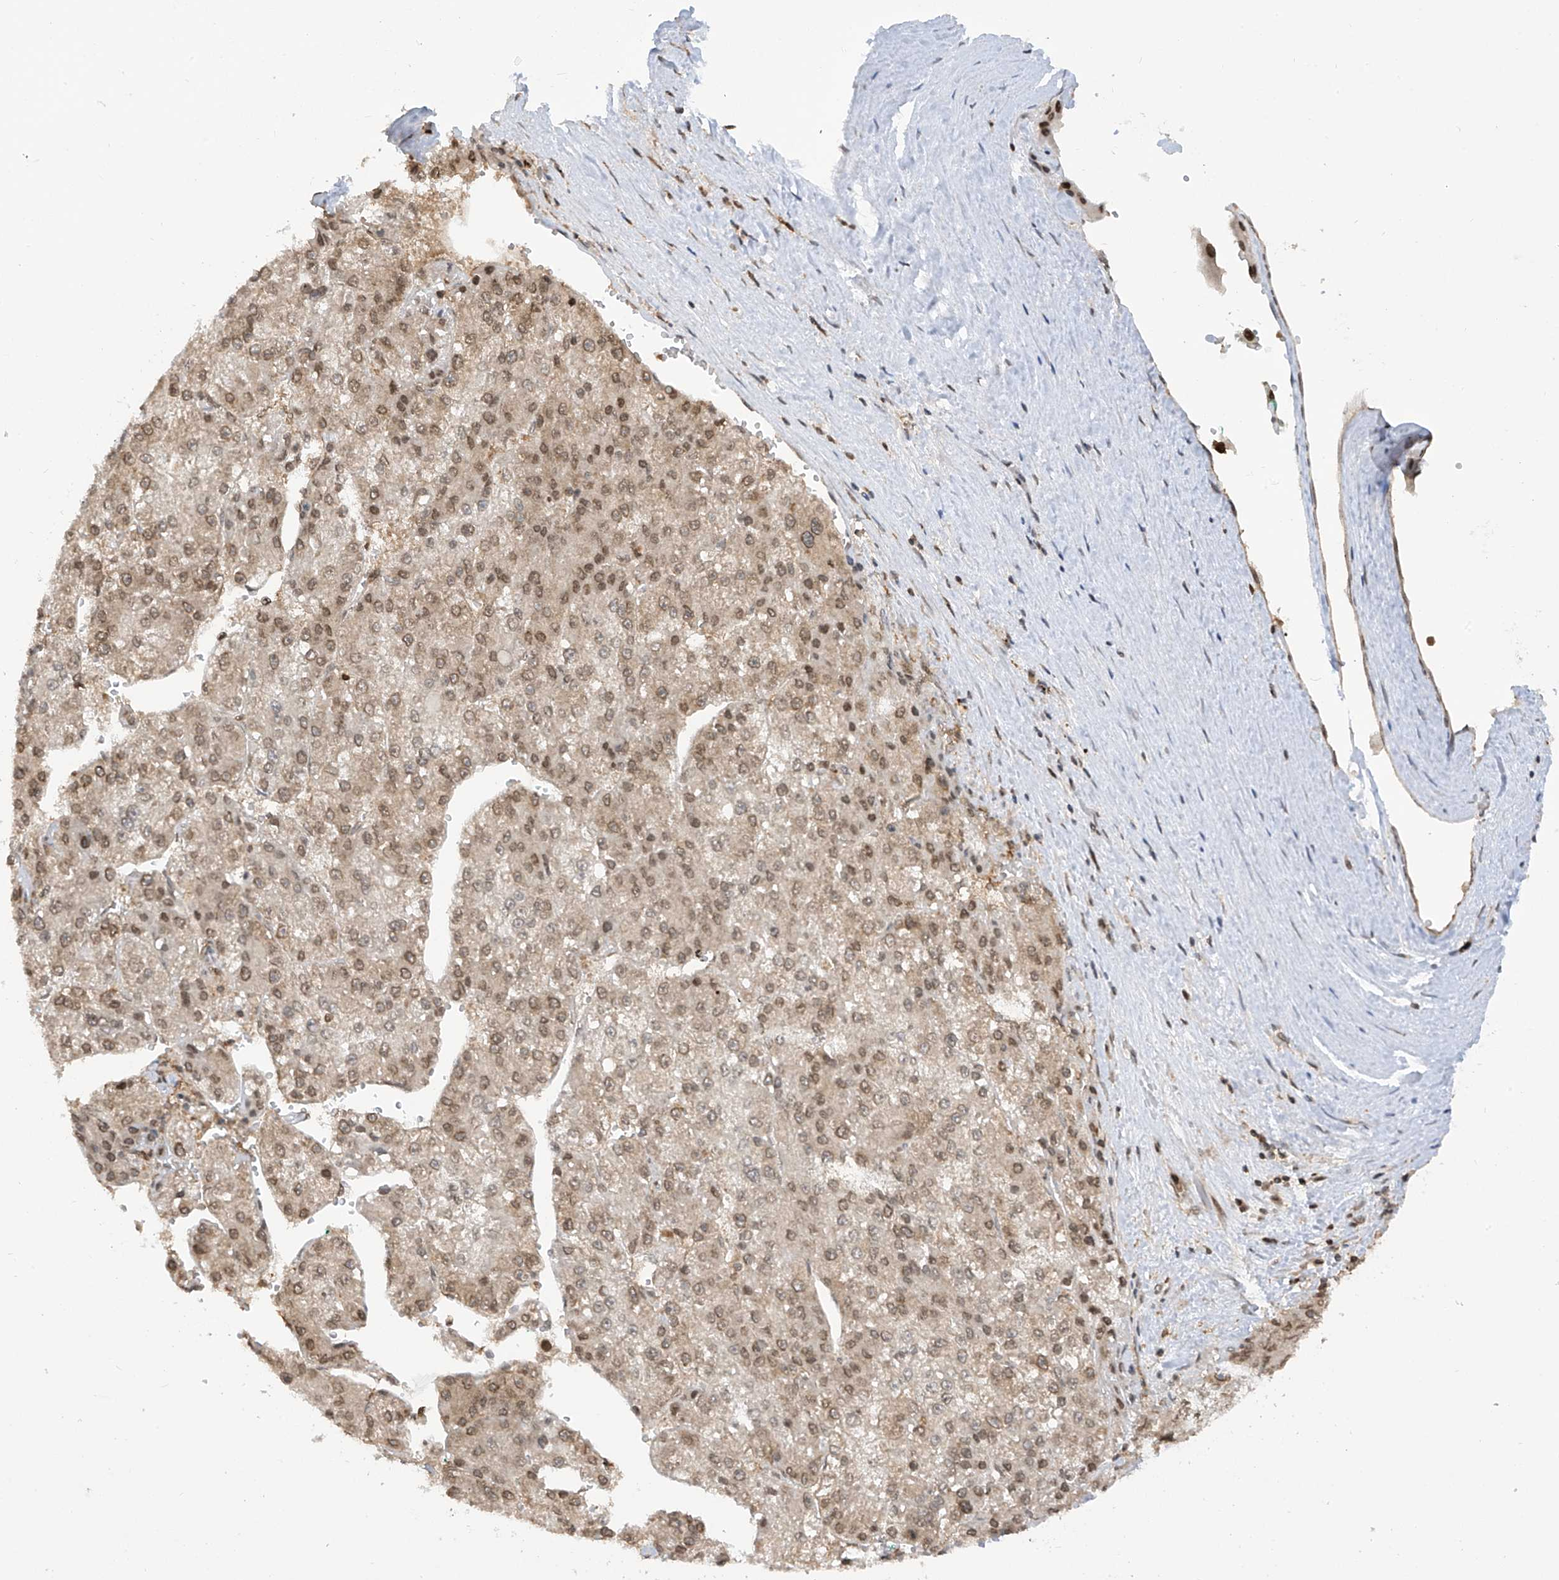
{"staining": {"intensity": "moderate", "quantity": "25%-75%", "location": "nuclear"}, "tissue": "liver cancer", "cell_type": "Tumor cells", "image_type": "cancer", "snomed": [{"axis": "morphology", "description": "Carcinoma, Hepatocellular, NOS"}, {"axis": "topography", "description": "Liver"}], "caption": "Immunohistochemical staining of human liver hepatocellular carcinoma displays moderate nuclear protein positivity in approximately 25%-75% of tumor cells.", "gene": "KPNB1", "patient": {"sex": "female", "age": 73}}